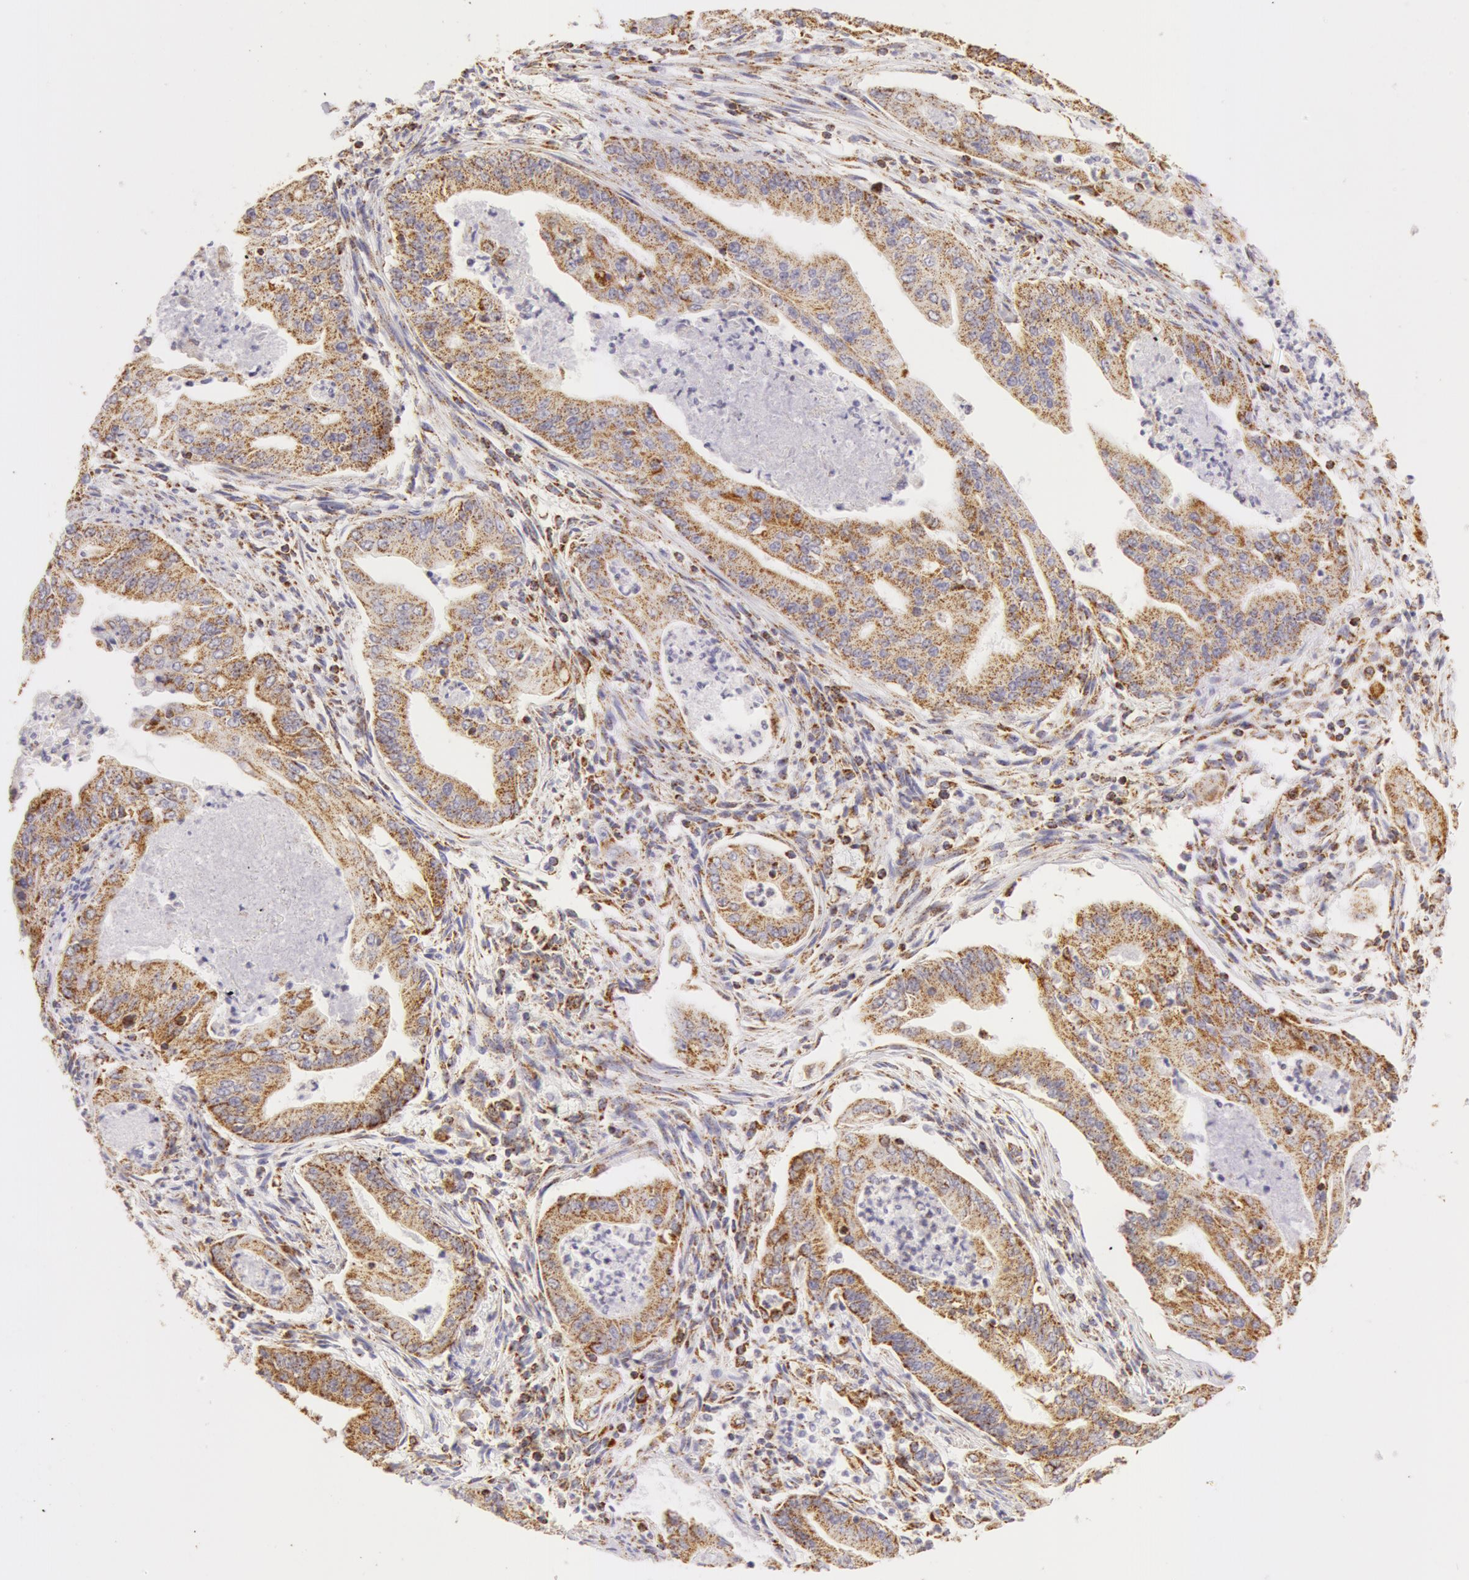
{"staining": {"intensity": "moderate", "quantity": ">75%", "location": "cytoplasmic/membranous"}, "tissue": "endometrial cancer", "cell_type": "Tumor cells", "image_type": "cancer", "snomed": [{"axis": "morphology", "description": "Adenocarcinoma, NOS"}, {"axis": "topography", "description": "Endometrium"}], "caption": "Adenocarcinoma (endometrial) stained with DAB (3,3'-diaminobenzidine) immunohistochemistry shows medium levels of moderate cytoplasmic/membranous expression in approximately >75% of tumor cells. (DAB (3,3'-diaminobenzidine) IHC, brown staining for protein, blue staining for nuclei).", "gene": "ATP5F1B", "patient": {"sex": "female", "age": 63}}